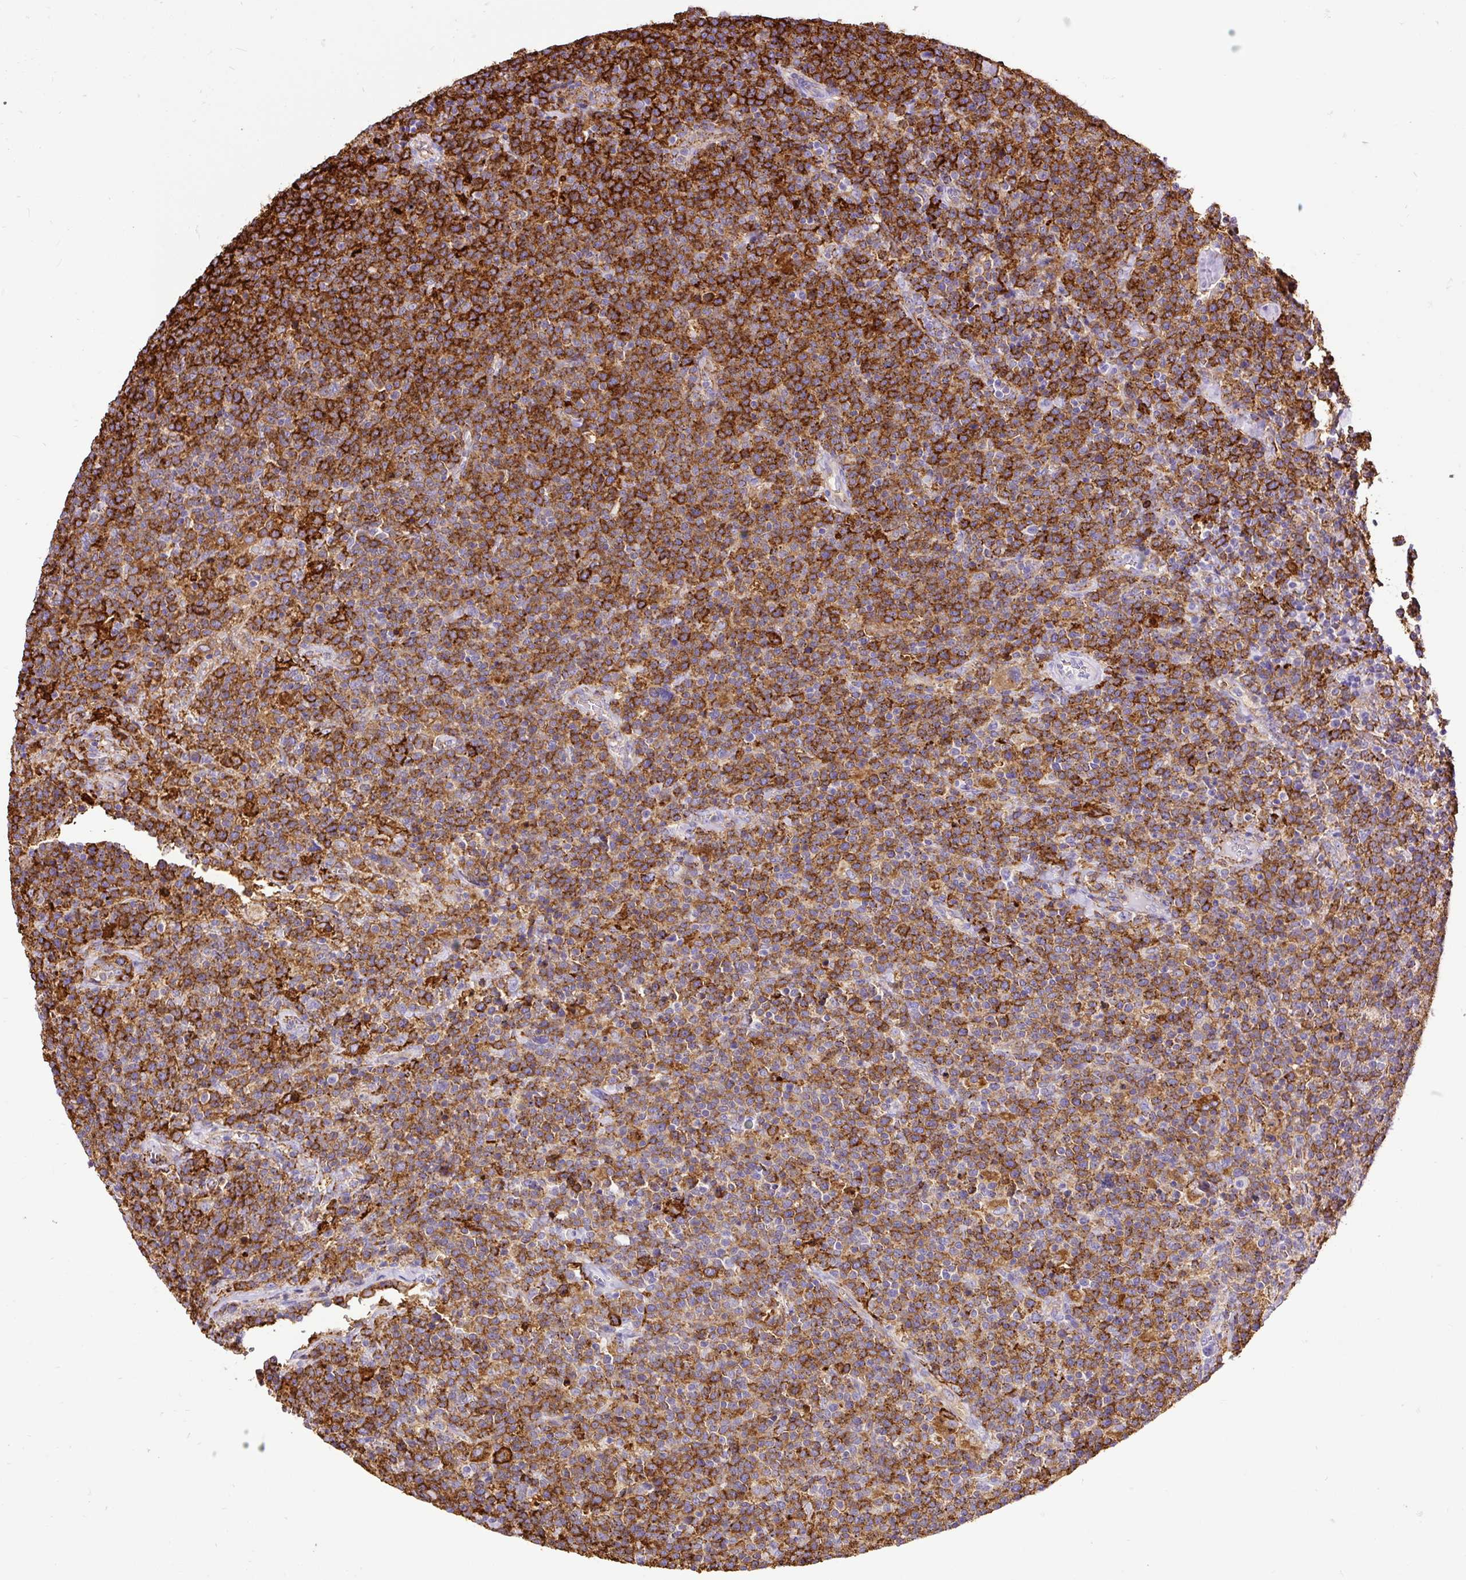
{"staining": {"intensity": "strong", "quantity": ">75%", "location": "cytoplasmic/membranous"}, "tissue": "lymphoma", "cell_type": "Tumor cells", "image_type": "cancer", "snomed": [{"axis": "morphology", "description": "Malignant lymphoma, non-Hodgkin's type, High grade"}, {"axis": "topography", "description": "Lymph node"}], "caption": "Malignant lymphoma, non-Hodgkin's type (high-grade) was stained to show a protein in brown. There is high levels of strong cytoplasmic/membranous staining in about >75% of tumor cells.", "gene": "HLA-DRA", "patient": {"sex": "male", "age": 61}}